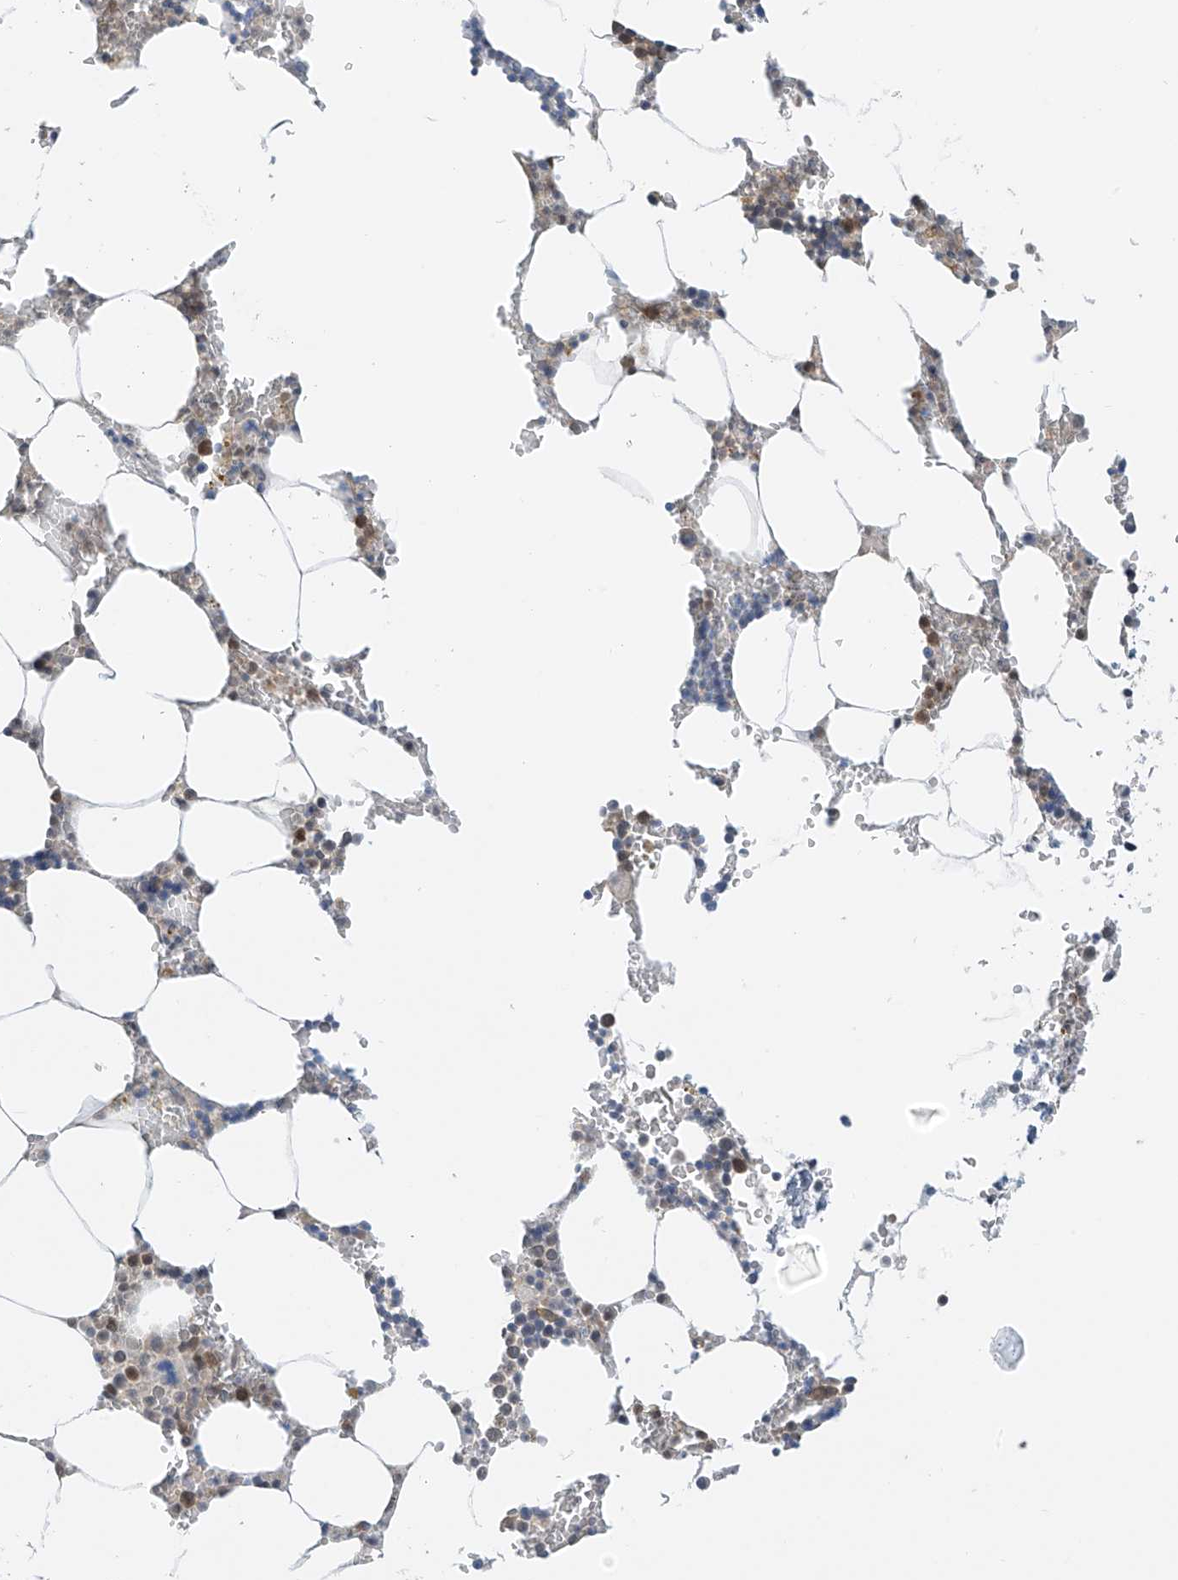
{"staining": {"intensity": "moderate", "quantity": "<25%", "location": "nuclear"}, "tissue": "bone marrow", "cell_type": "Hematopoietic cells", "image_type": "normal", "snomed": [{"axis": "morphology", "description": "Normal tissue, NOS"}, {"axis": "topography", "description": "Bone marrow"}], "caption": "An IHC histopathology image of unremarkable tissue is shown. Protein staining in brown shows moderate nuclear positivity in bone marrow within hematopoietic cells.", "gene": "APLF", "patient": {"sex": "male", "age": 70}}